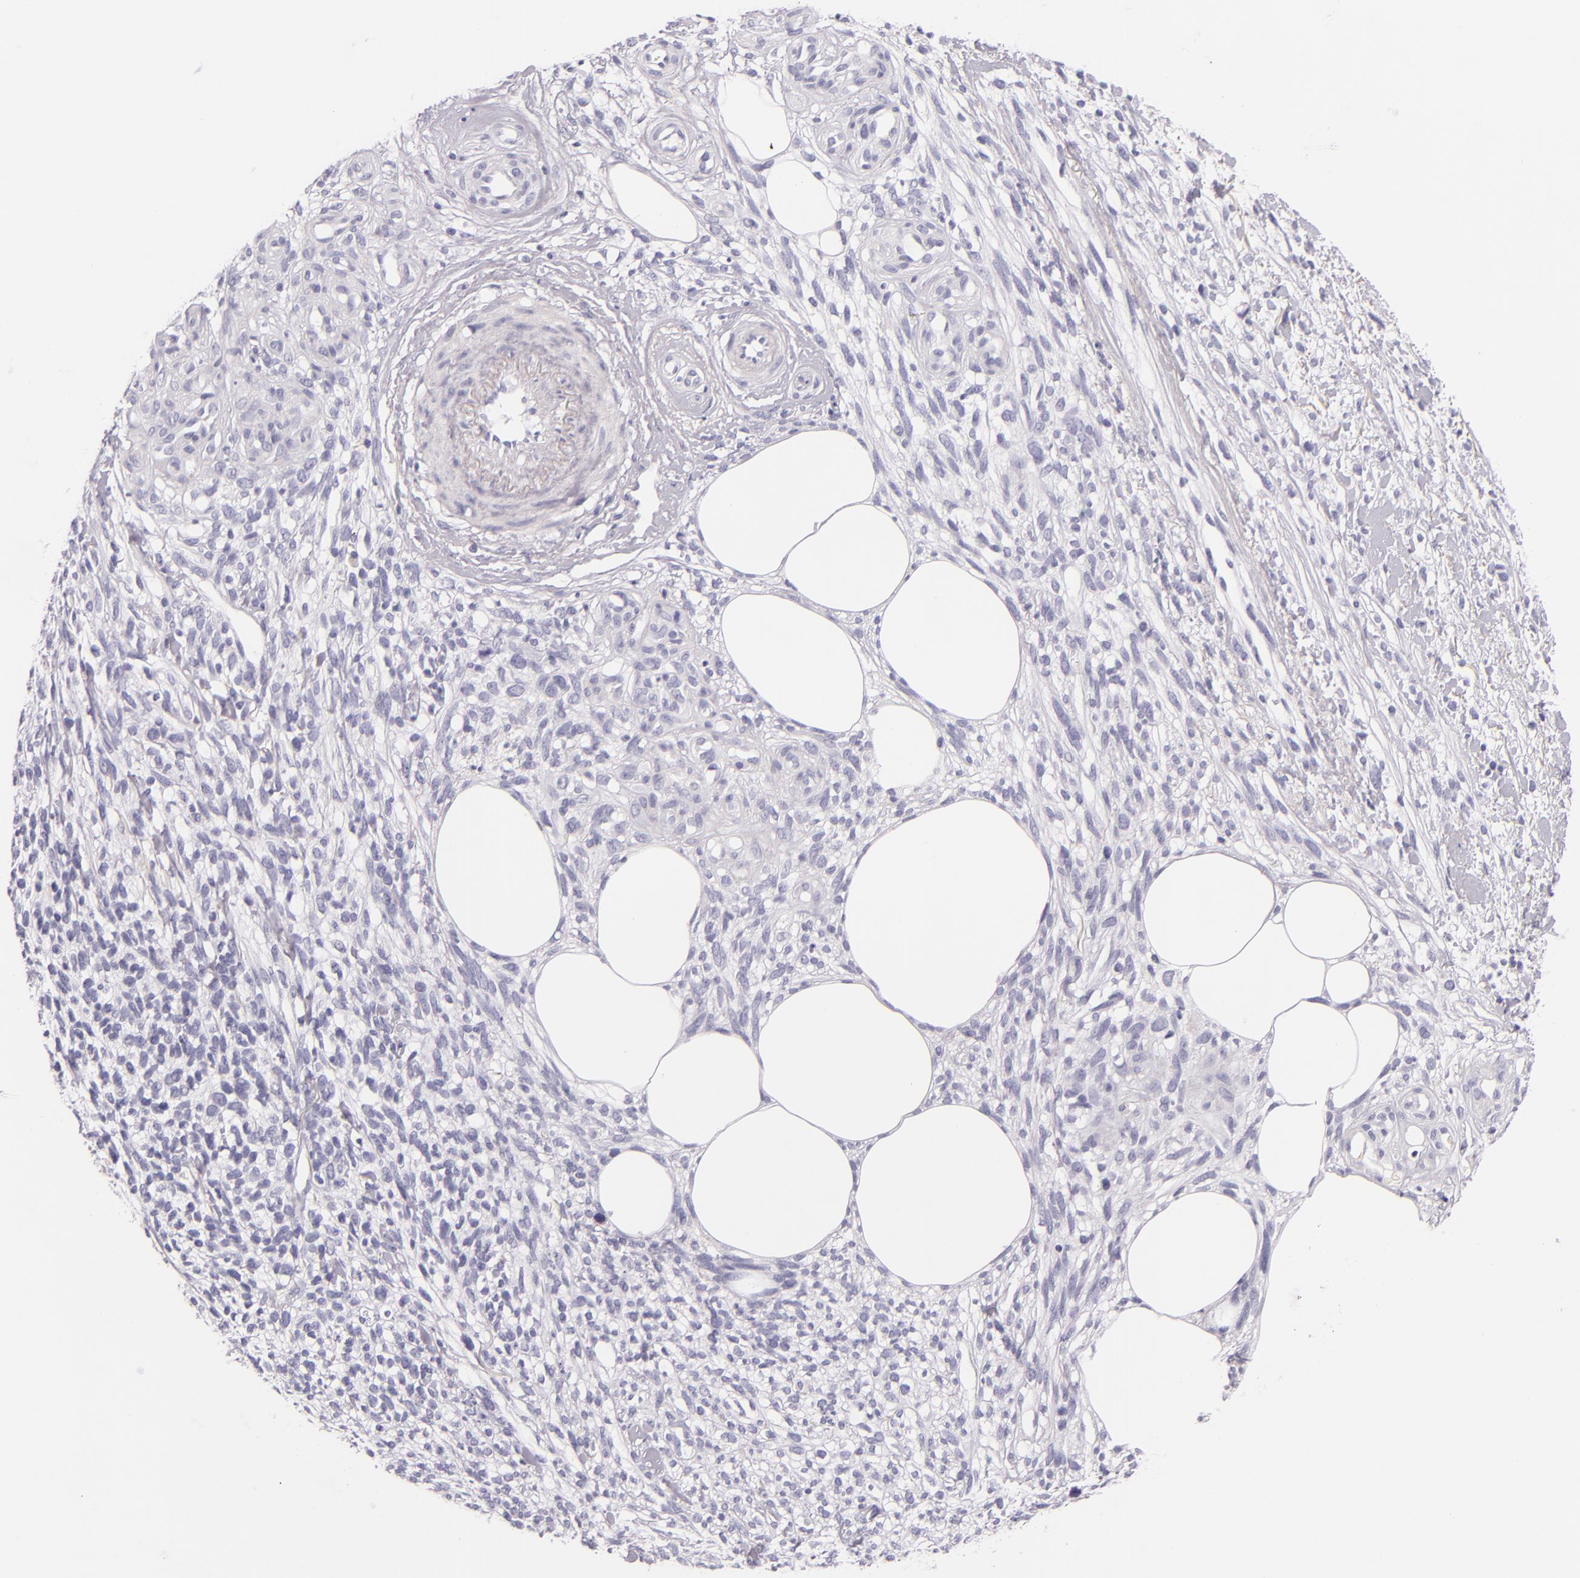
{"staining": {"intensity": "negative", "quantity": "none", "location": "none"}, "tissue": "melanoma", "cell_type": "Tumor cells", "image_type": "cancer", "snomed": [{"axis": "morphology", "description": "Malignant melanoma, NOS"}, {"axis": "topography", "description": "Skin"}], "caption": "This histopathology image is of malignant melanoma stained with IHC to label a protein in brown with the nuclei are counter-stained blue. There is no positivity in tumor cells.", "gene": "INA", "patient": {"sex": "female", "age": 85}}